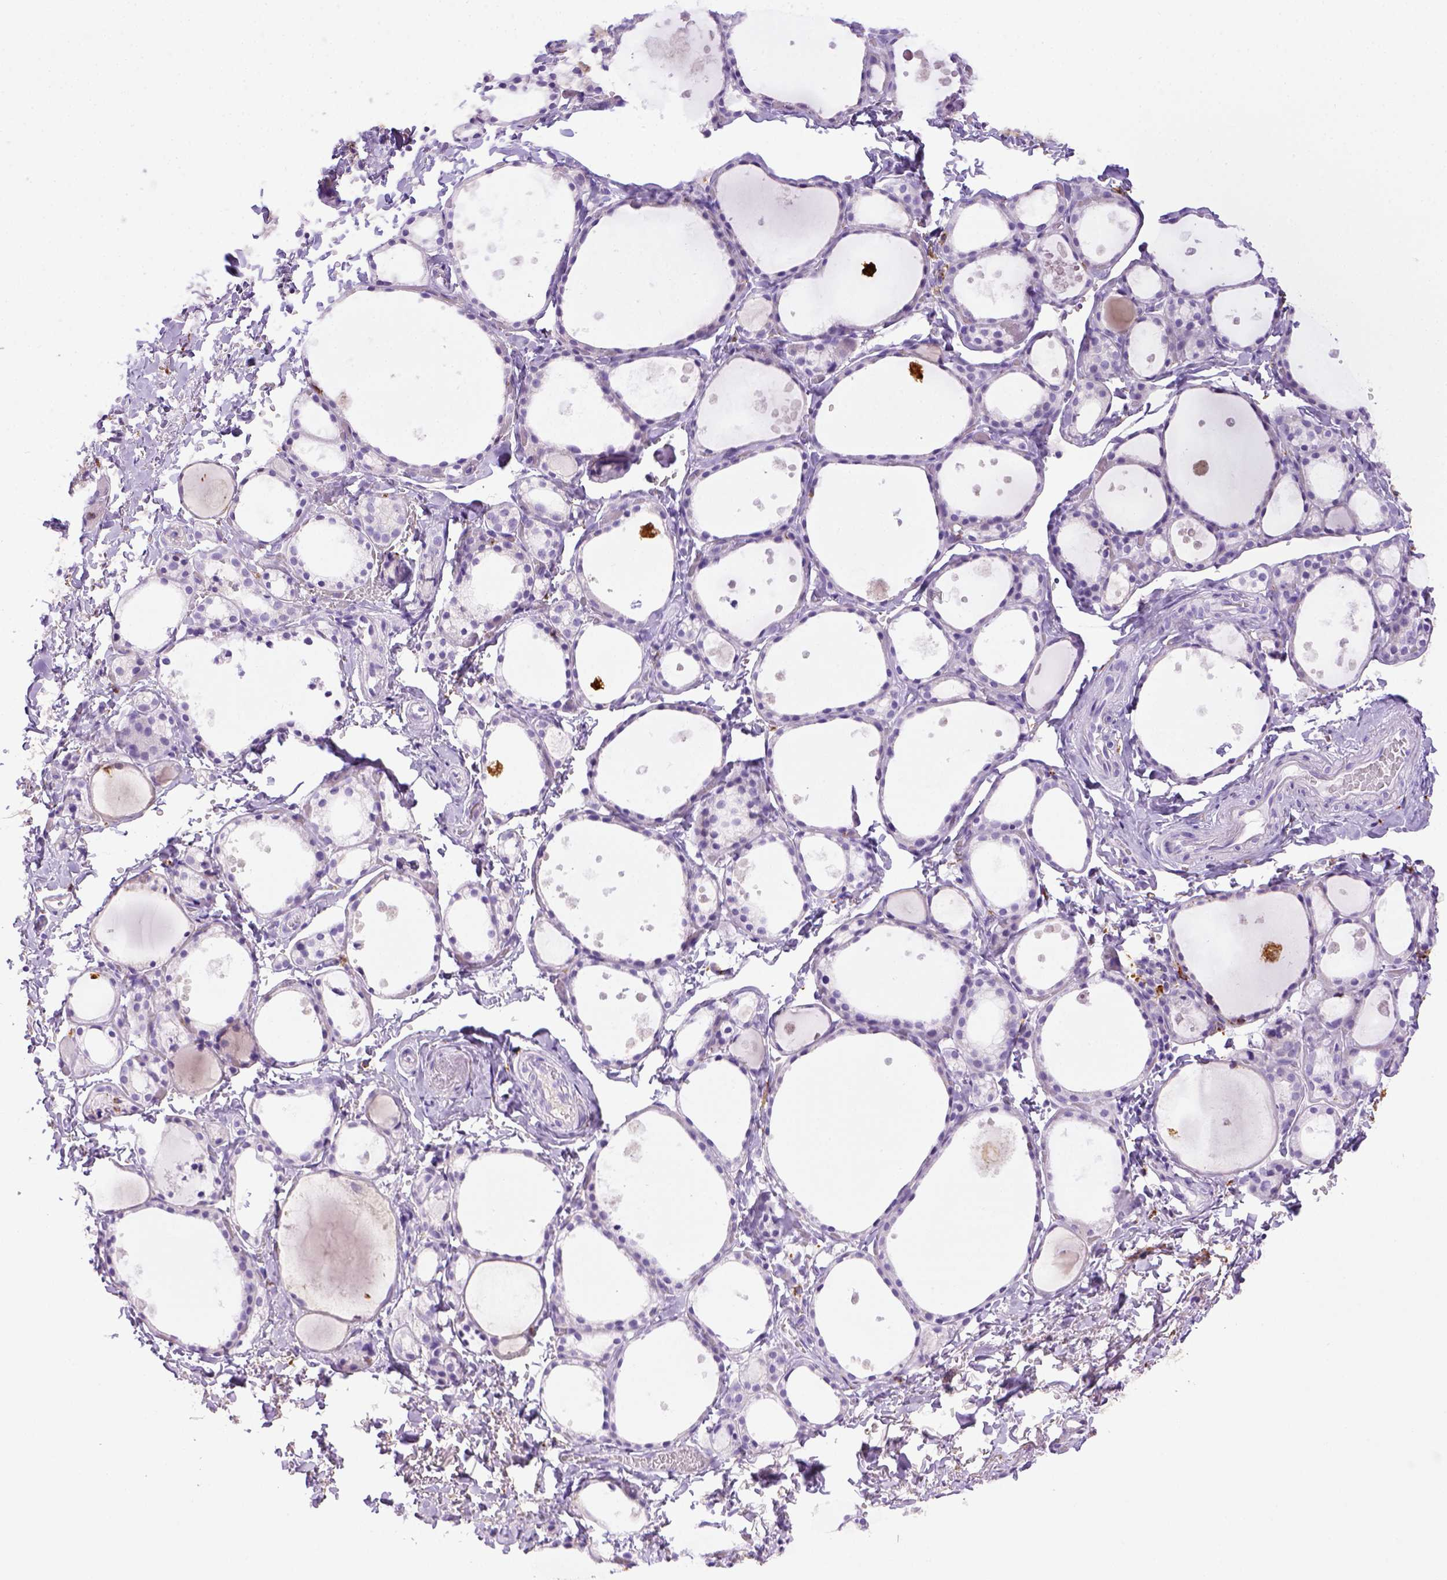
{"staining": {"intensity": "negative", "quantity": "none", "location": "none"}, "tissue": "thyroid gland", "cell_type": "Glandular cells", "image_type": "normal", "snomed": [{"axis": "morphology", "description": "Normal tissue, NOS"}, {"axis": "topography", "description": "Thyroid gland"}], "caption": "This is a image of immunohistochemistry staining of normal thyroid gland, which shows no staining in glandular cells.", "gene": "CD68", "patient": {"sex": "male", "age": 68}}